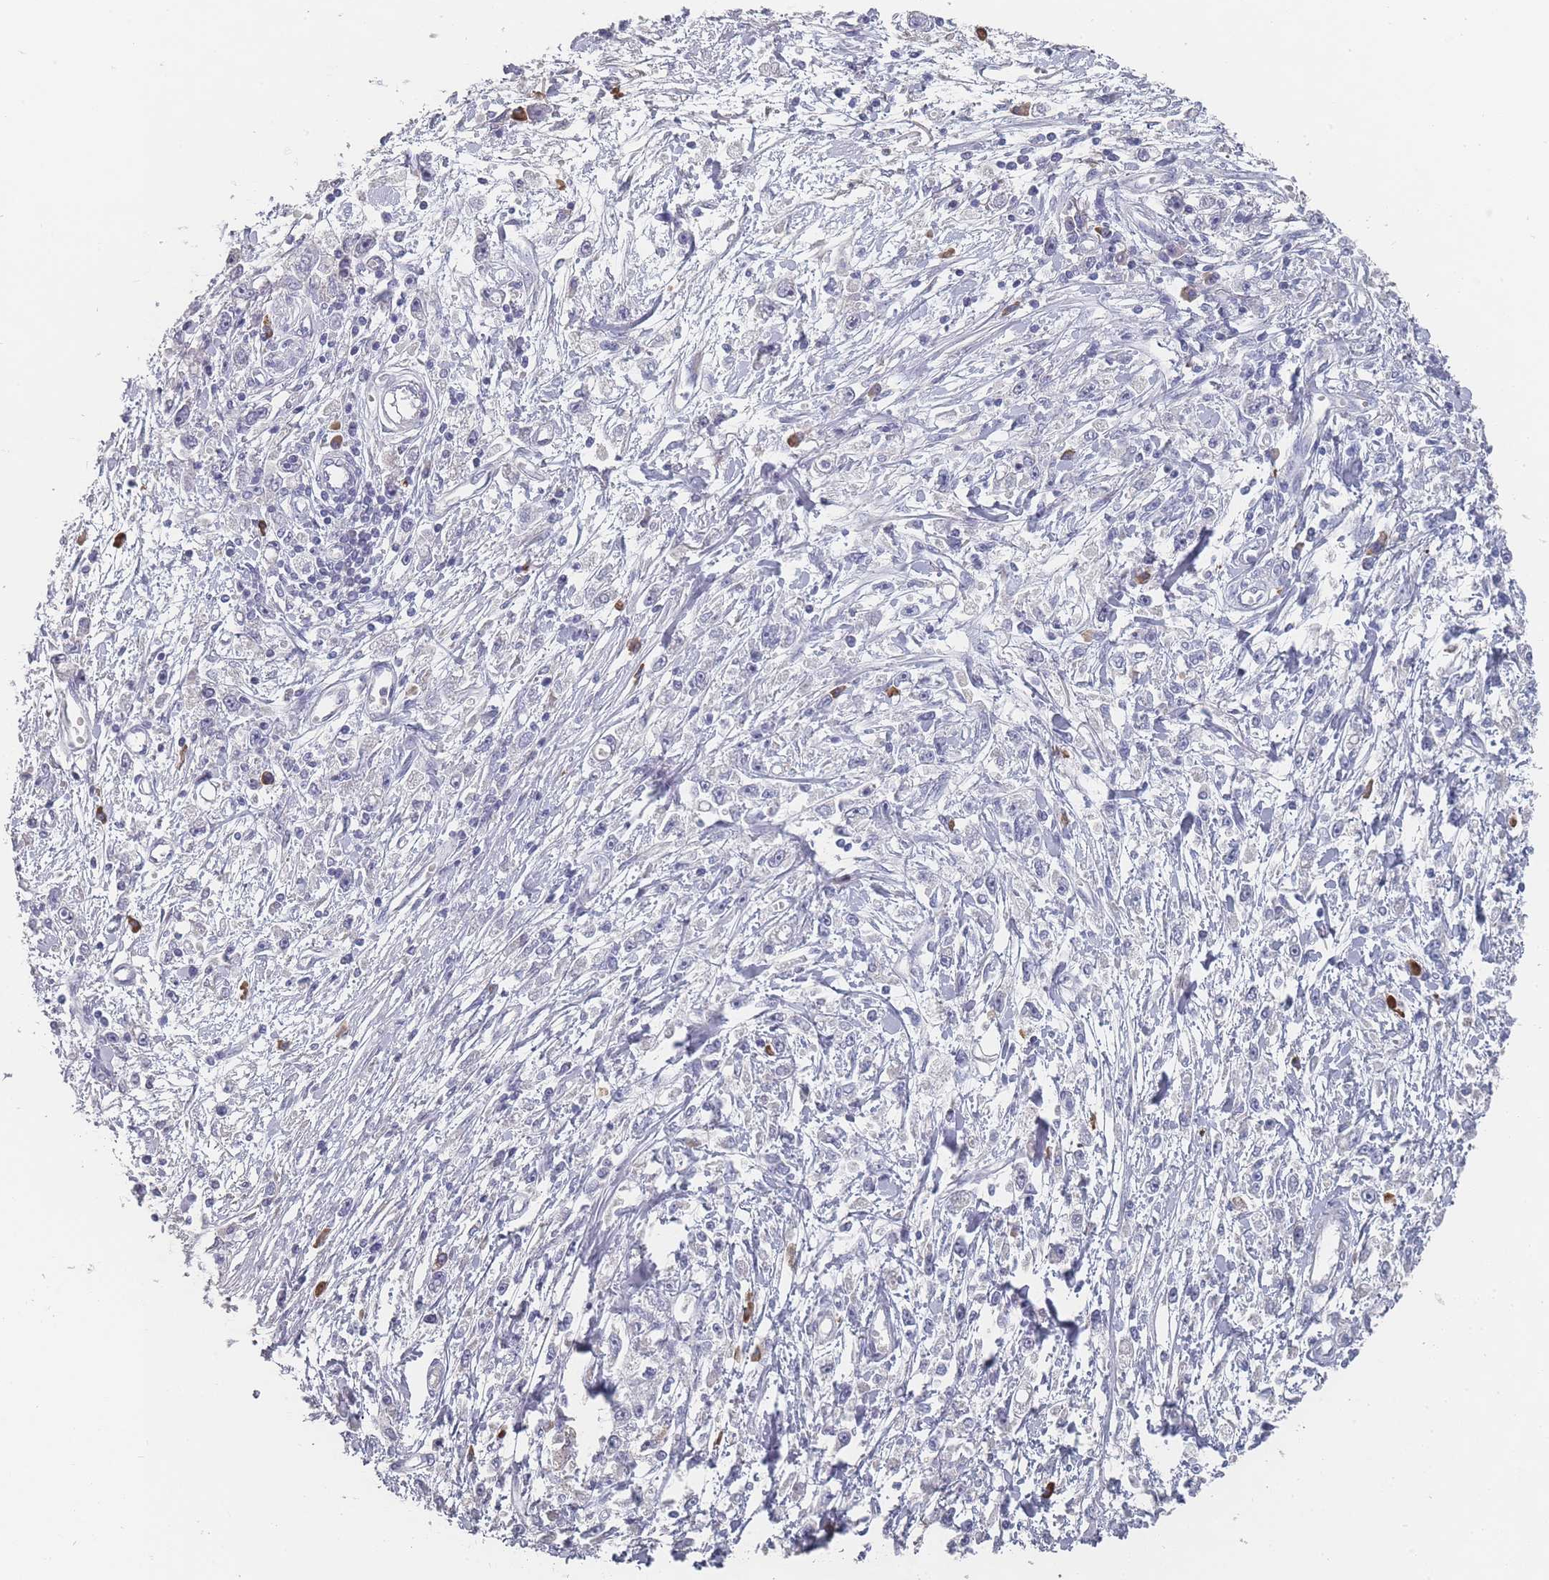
{"staining": {"intensity": "negative", "quantity": "none", "location": "none"}, "tissue": "stomach cancer", "cell_type": "Tumor cells", "image_type": "cancer", "snomed": [{"axis": "morphology", "description": "Adenocarcinoma, NOS"}, {"axis": "topography", "description": "Stomach"}], "caption": "A micrograph of human stomach adenocarcinoma is negative for staining in tumor cells.", "gene": "SLC35E4", "patient": {"sex": "female", "age": 59}}